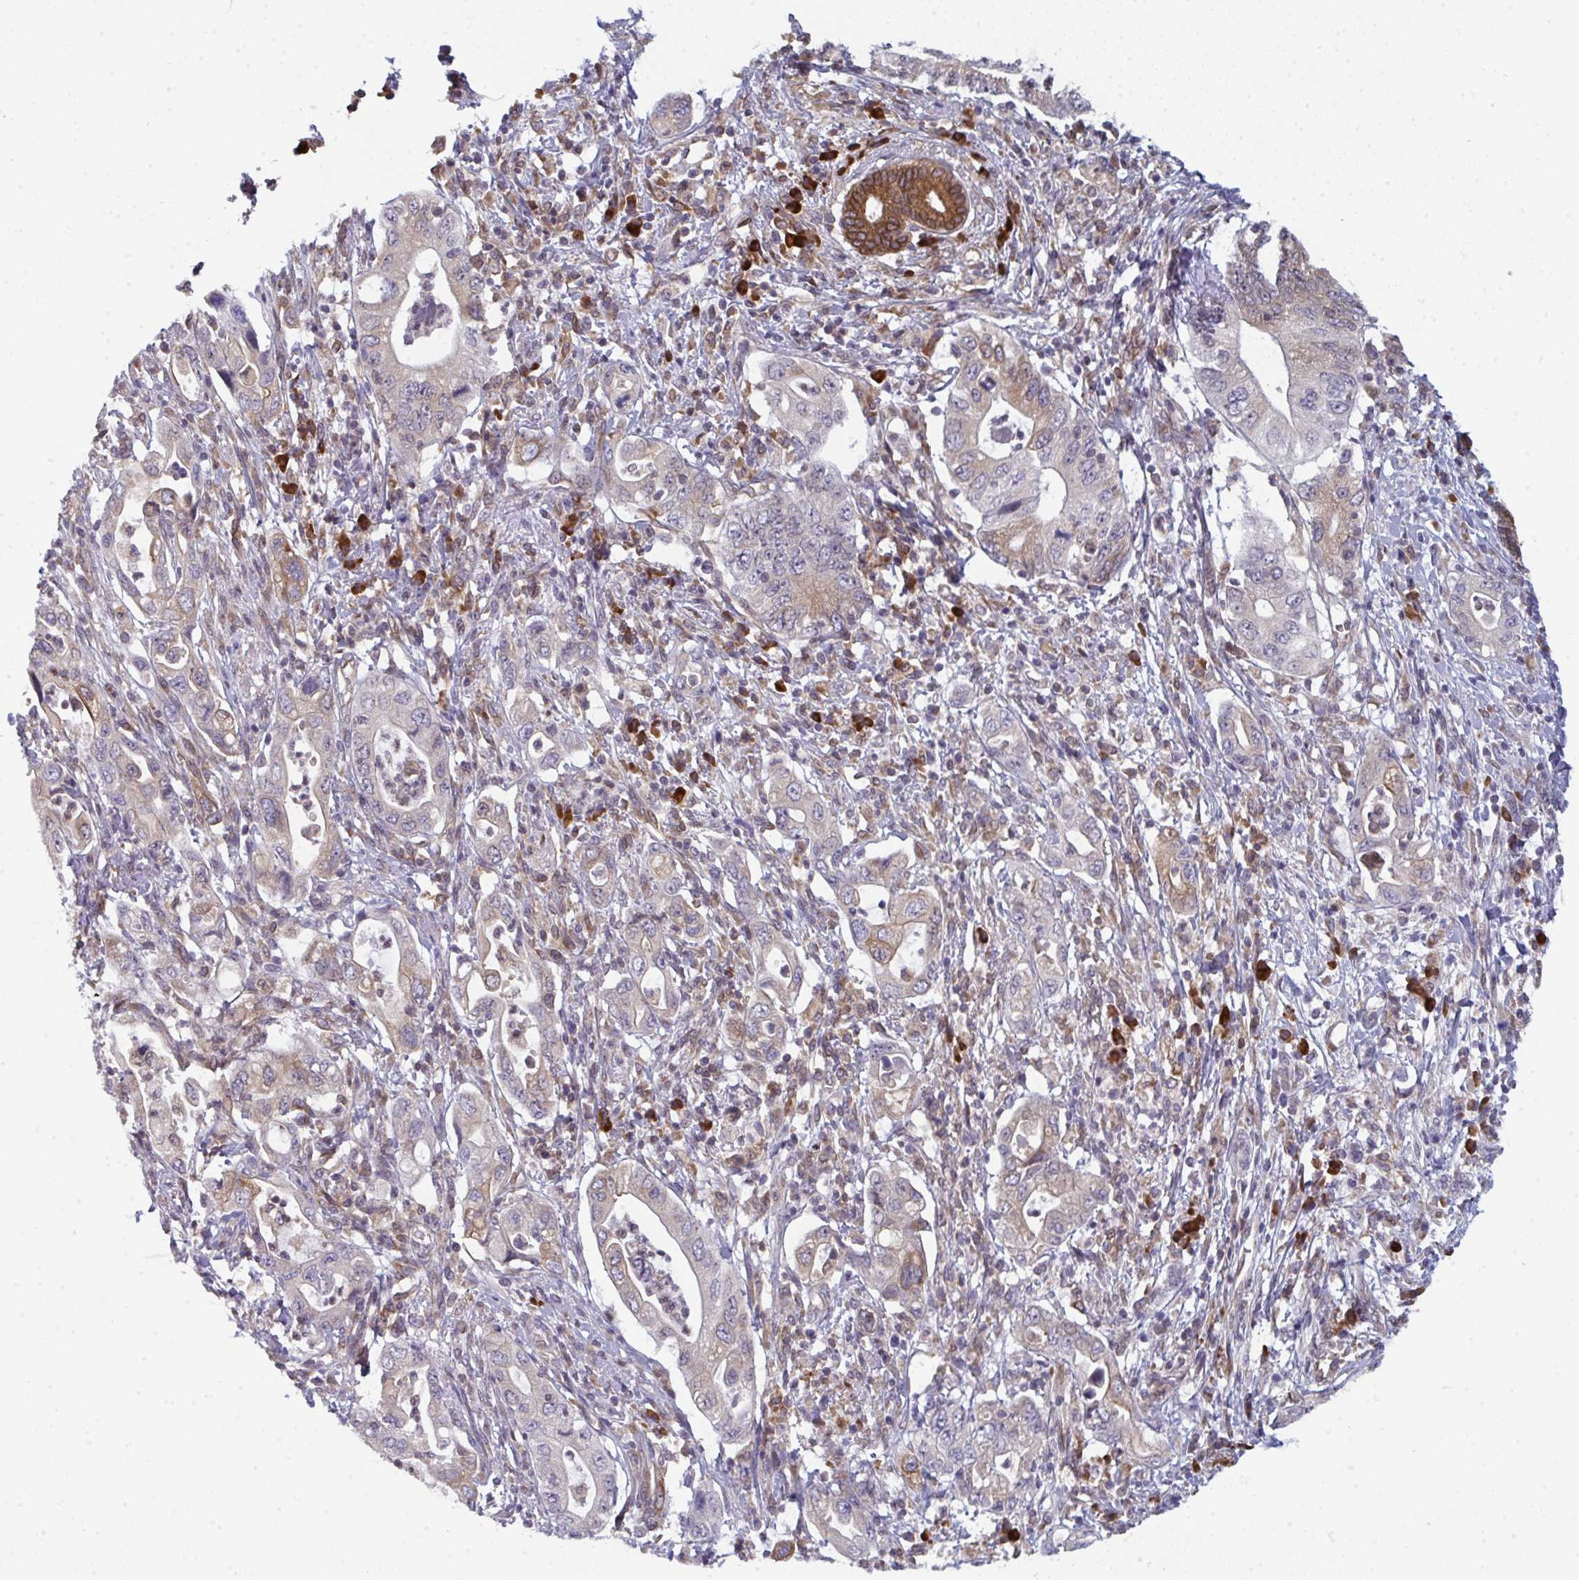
{"staining": {"intensity": "weak", "quantity": "25%-75%", "location": "cytoplasmic/membranous"}, "tissue": "pancreatic cancer", "cell_type": "Tumor cells", "image_type": "cancer", "snomed": [{"axis": "morphology", "description": "Adenocarcinoma, NOS"}, {"axis": "topography", "description": "Pancreas"}], "caption": "This micrograph reveals immunohistochemistry staining of human pancreatic cancer, with low weak cytoplasmic/membranous expression in about 25%-75% of tumor cells.", "gene": "LYSMD4", "patient": {"sex": "female", "age": 72}}